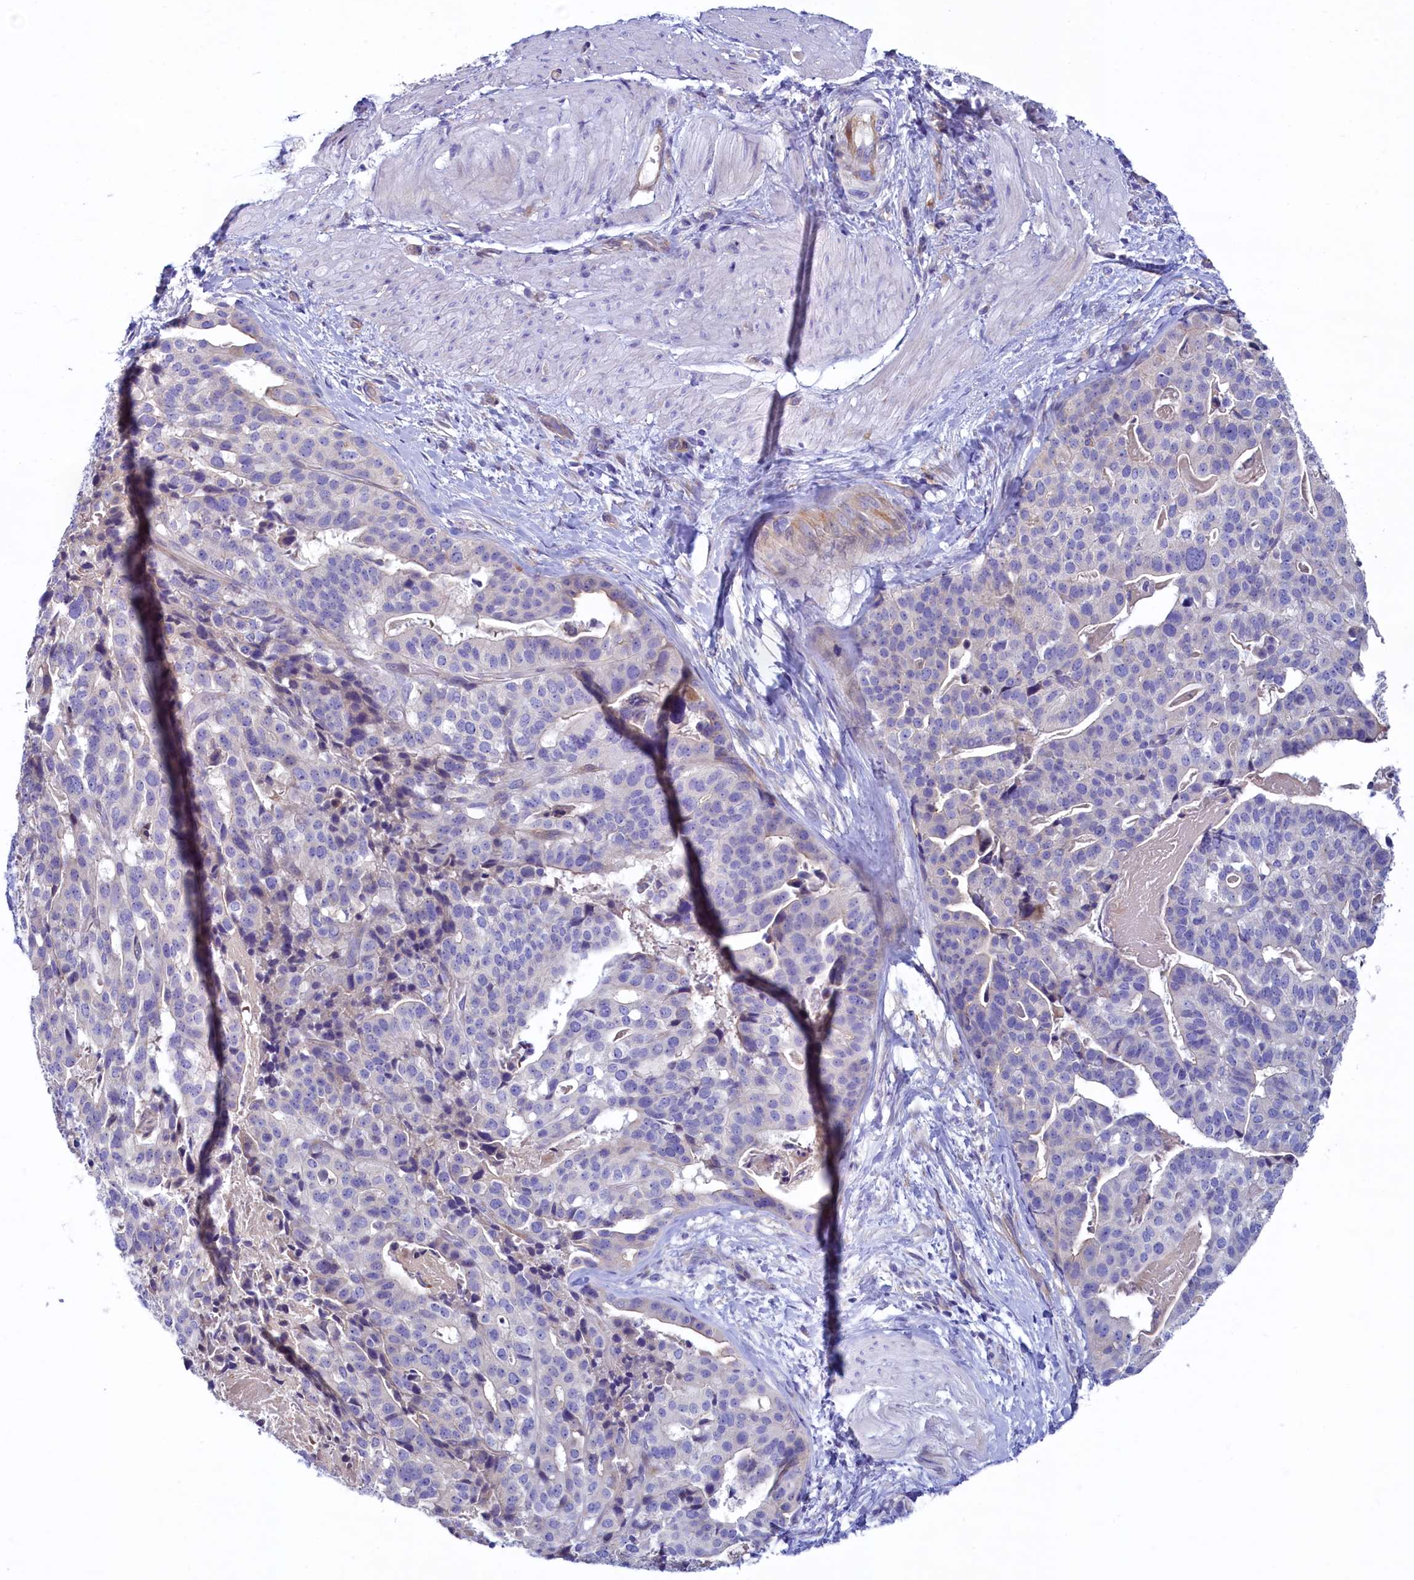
{"staining": {"intensity": "negative", "quantity": "none", "location": "none"}, "tissue": "stomach cancer", "cell_type": "Tumor cells", "image_type": "cancer", "snomed": [{"axis": "morphology", "description": "Adenocarcinoma, NOS"}, {"axis": "topography", "description": "Stomach"}], "caption": "Protein analysis of stomach adenocarcinoma displays no significant staining in tumor cells.", "gene": "KRBOX5", "patient": {"sex": "male", "age": 48}}